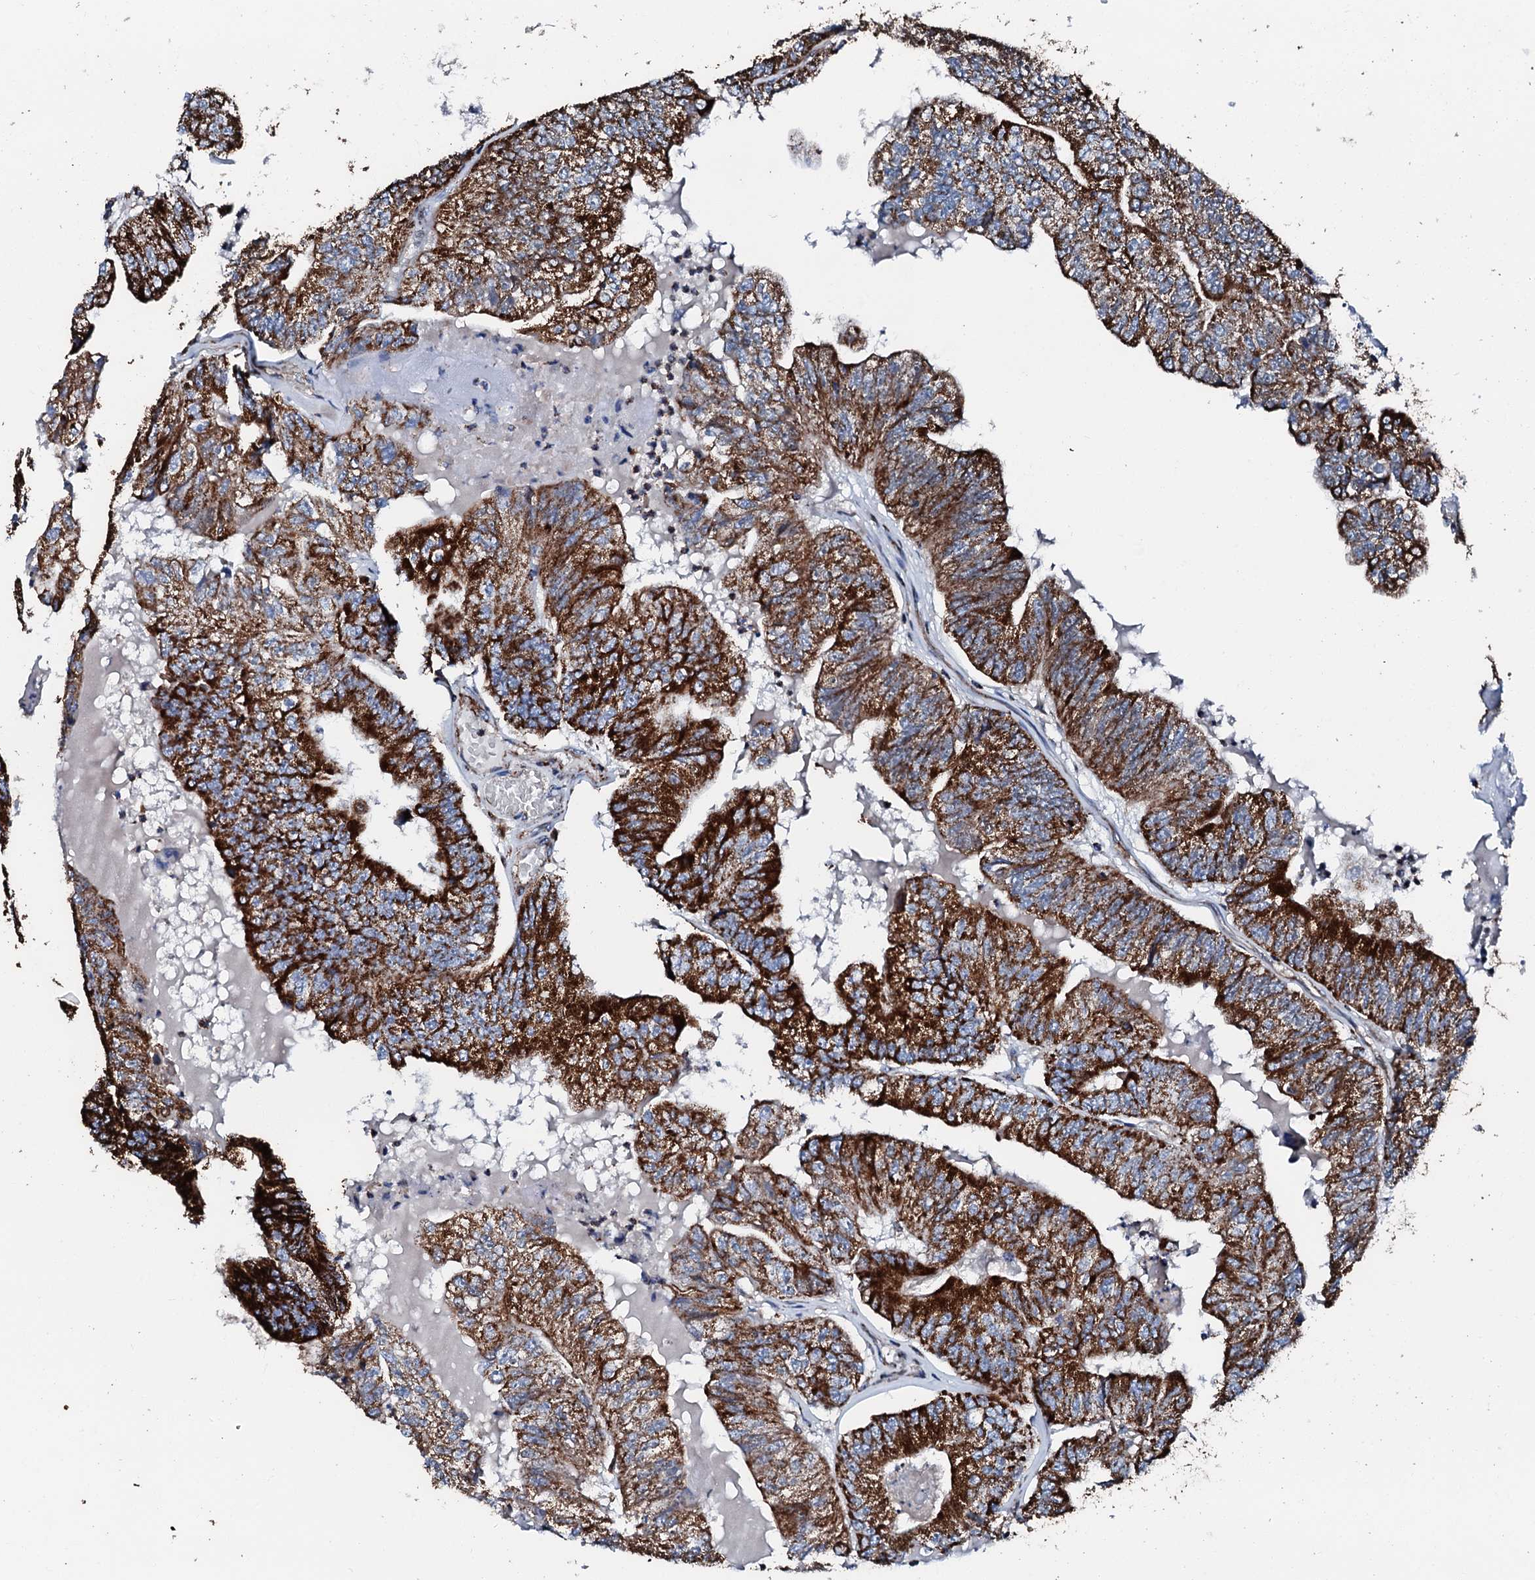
{"staining": {"intensity": "strong", "quantity": ">75%", "location": "cytoplasmic/membranous"}, "tissue": "colorectal cancer", "cell_type": "Tumor cells", "image_type": "cancer", "snomed": [{"axis": "morphology", "description": "Adenocarcinoma, NOS"}, {"axis": "topography", "description": "Colon"}], "caption": "Immunohistochemical staining of human colorectal cancer (adenocarcinoma) reveals high levels of strong cytoplasmic/membranous staining in approximately >75% of tumor cells. (DAB (3,3'-diaminobenzidine) IHC with brightfield microscopy, high magnification).", "gene": "HADH", "patient": {"sex": "female", "age": 67}}